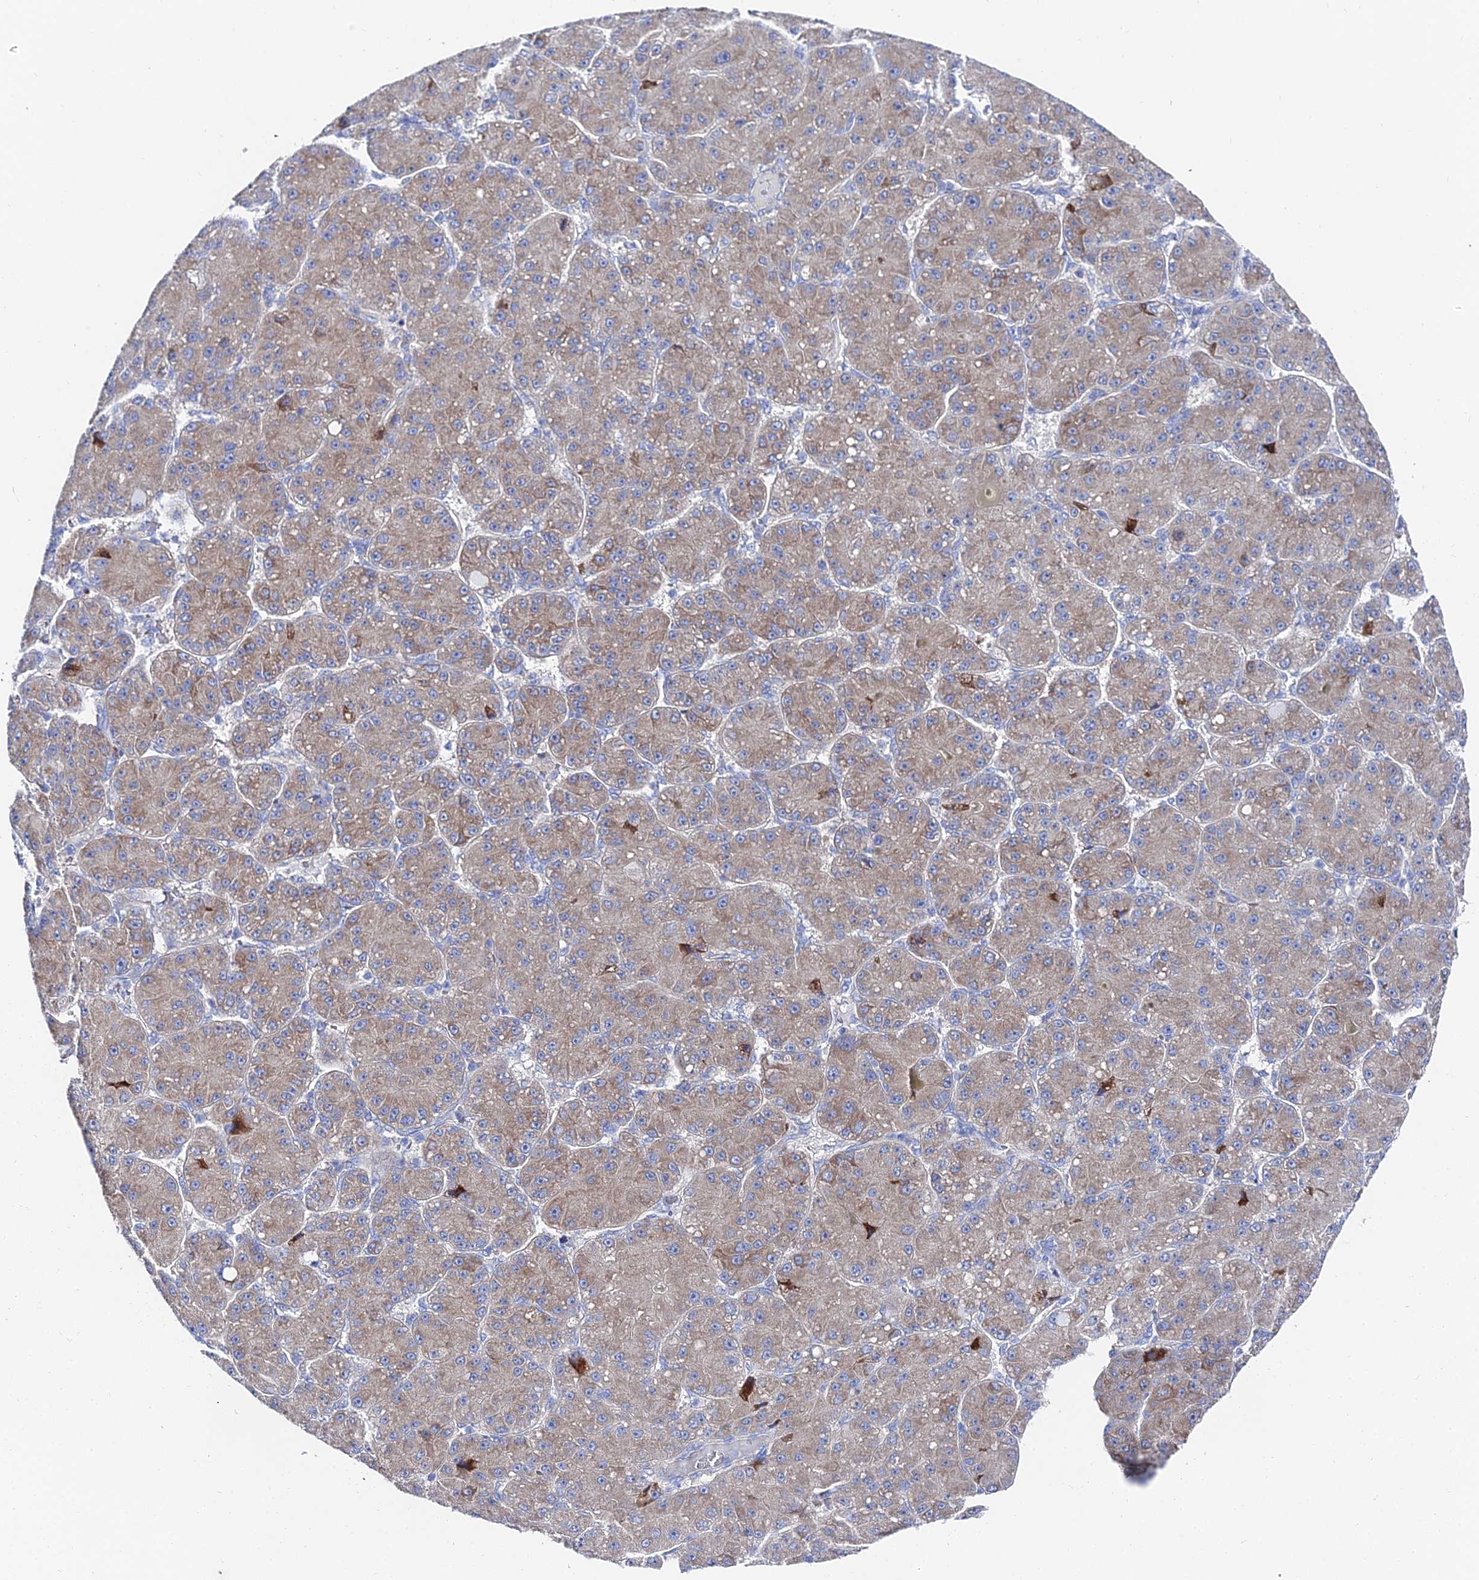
{"staining": {"intensity": "moderate", "quantity": ">75%", "location": "cytoplasmic/membranous"}, "tissue": "liver cancer", "cell_type": "Tumor cells", "image_type": "cancer", "snomed": [{"axis": "morphology", "description": "Carcinoma, Hepatocellular, NOS"}, {"axis": "topography", "description": "Liver"}], "caption": "Tumor cells reveal medium levels of moderate cytoplasmic/membranous positivity in about >75% of cells in hepatocellular carcinoma (liver).", "gene": "PTTG1", "patient": {"sex": "male", "age": 67}}